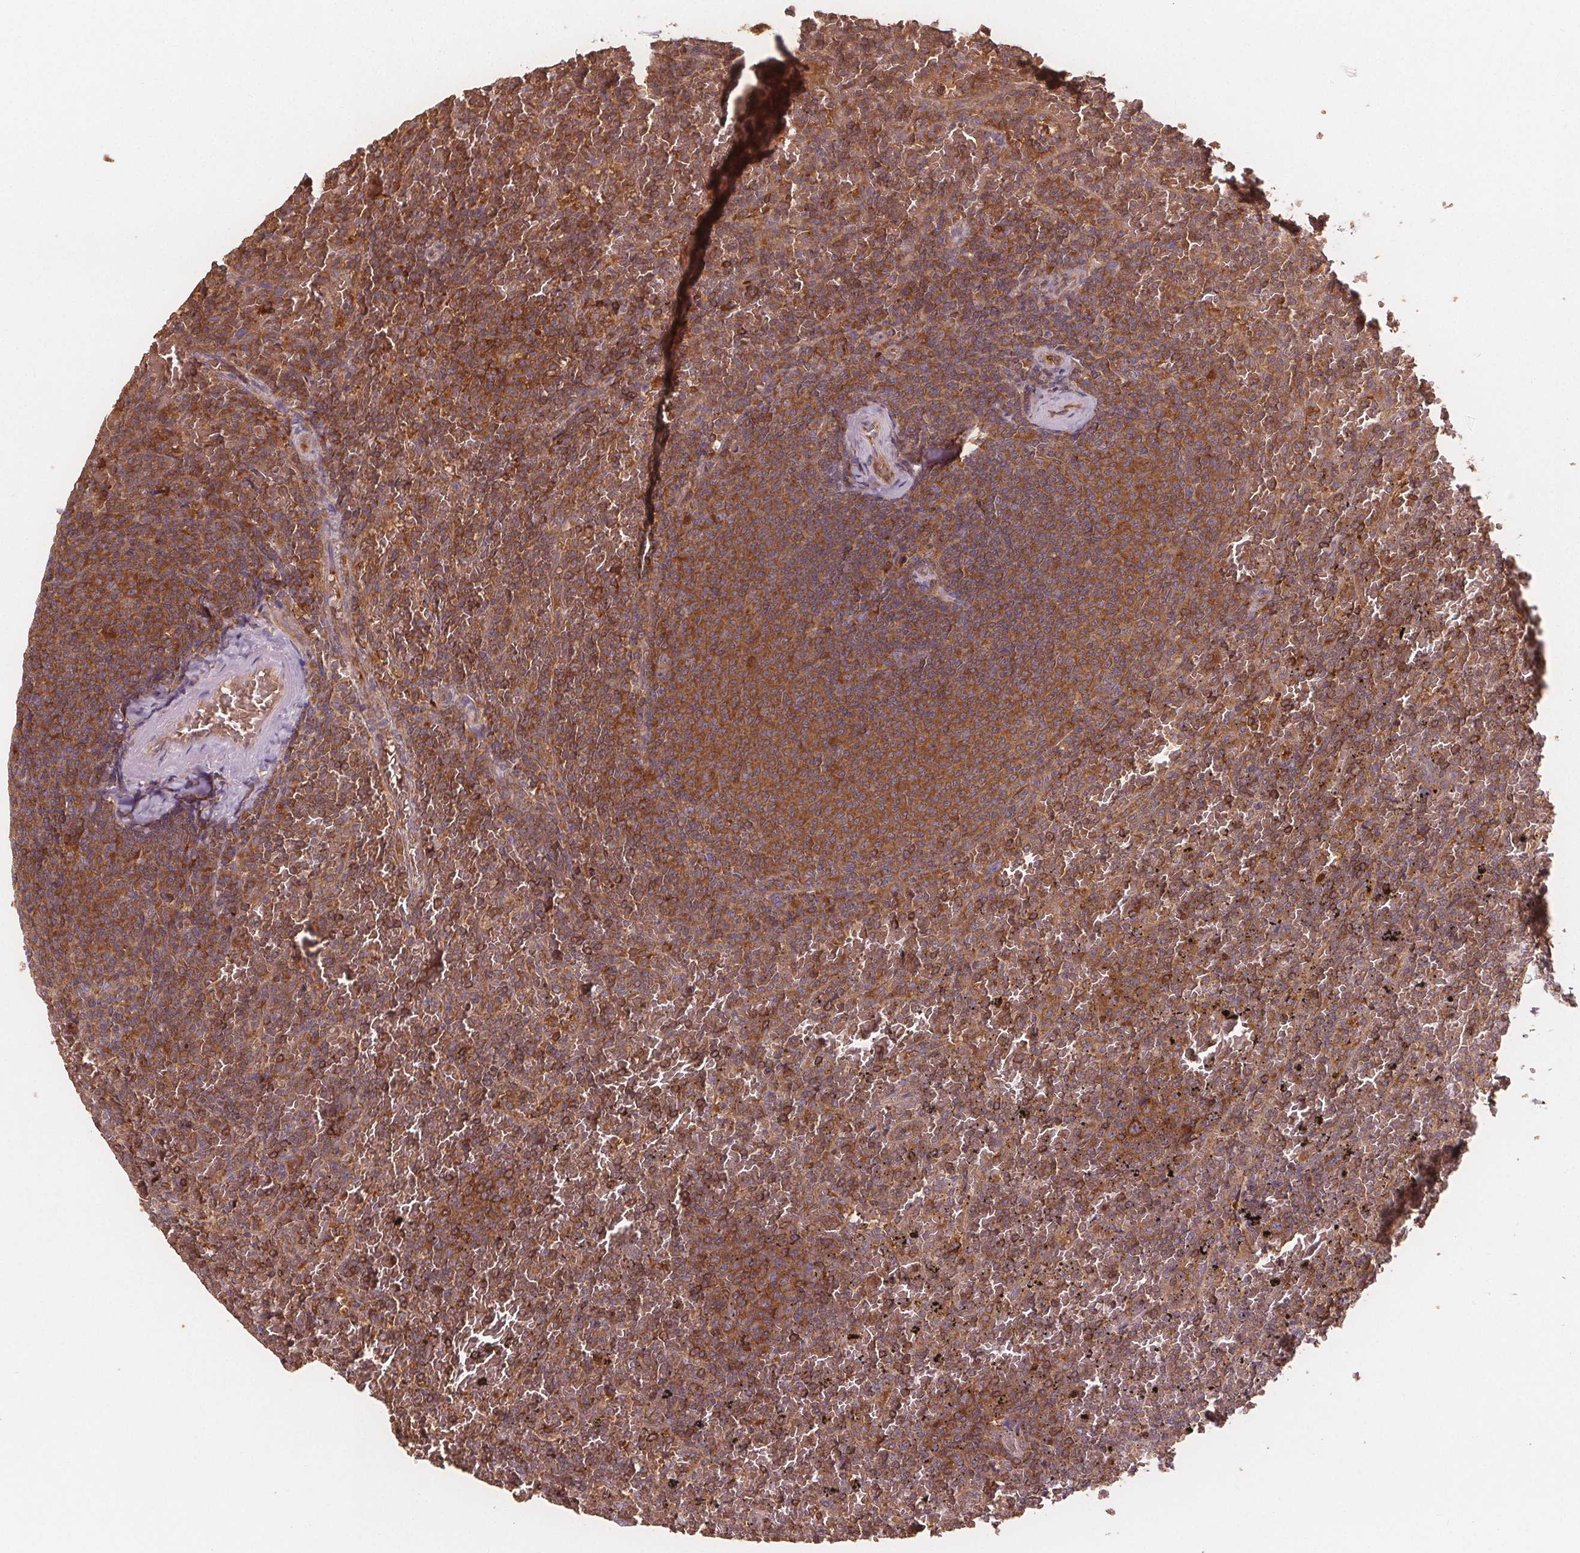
{"staining": {"intensity": "moderate", "quantity": ">75%", "location": "cytoplasmic/membranous"}, "tissue": "lymphoma", "cell_type": "Tumor cells", "image_type": "cancer", "snomed": [{"axis": "morphology", "description": "Malignant lymphoma, non-Hodgkin's type, Low grade"}, {"axis": "topography", "description": "Spleen"}], "caption": "Protein staining demonstrates moderate cytoplasmic/membranous positivity in approximately >75% of tumor cells in lymphoma.", "gene": "EIF3D", "patient": {"sex": "female", "age": 77}}